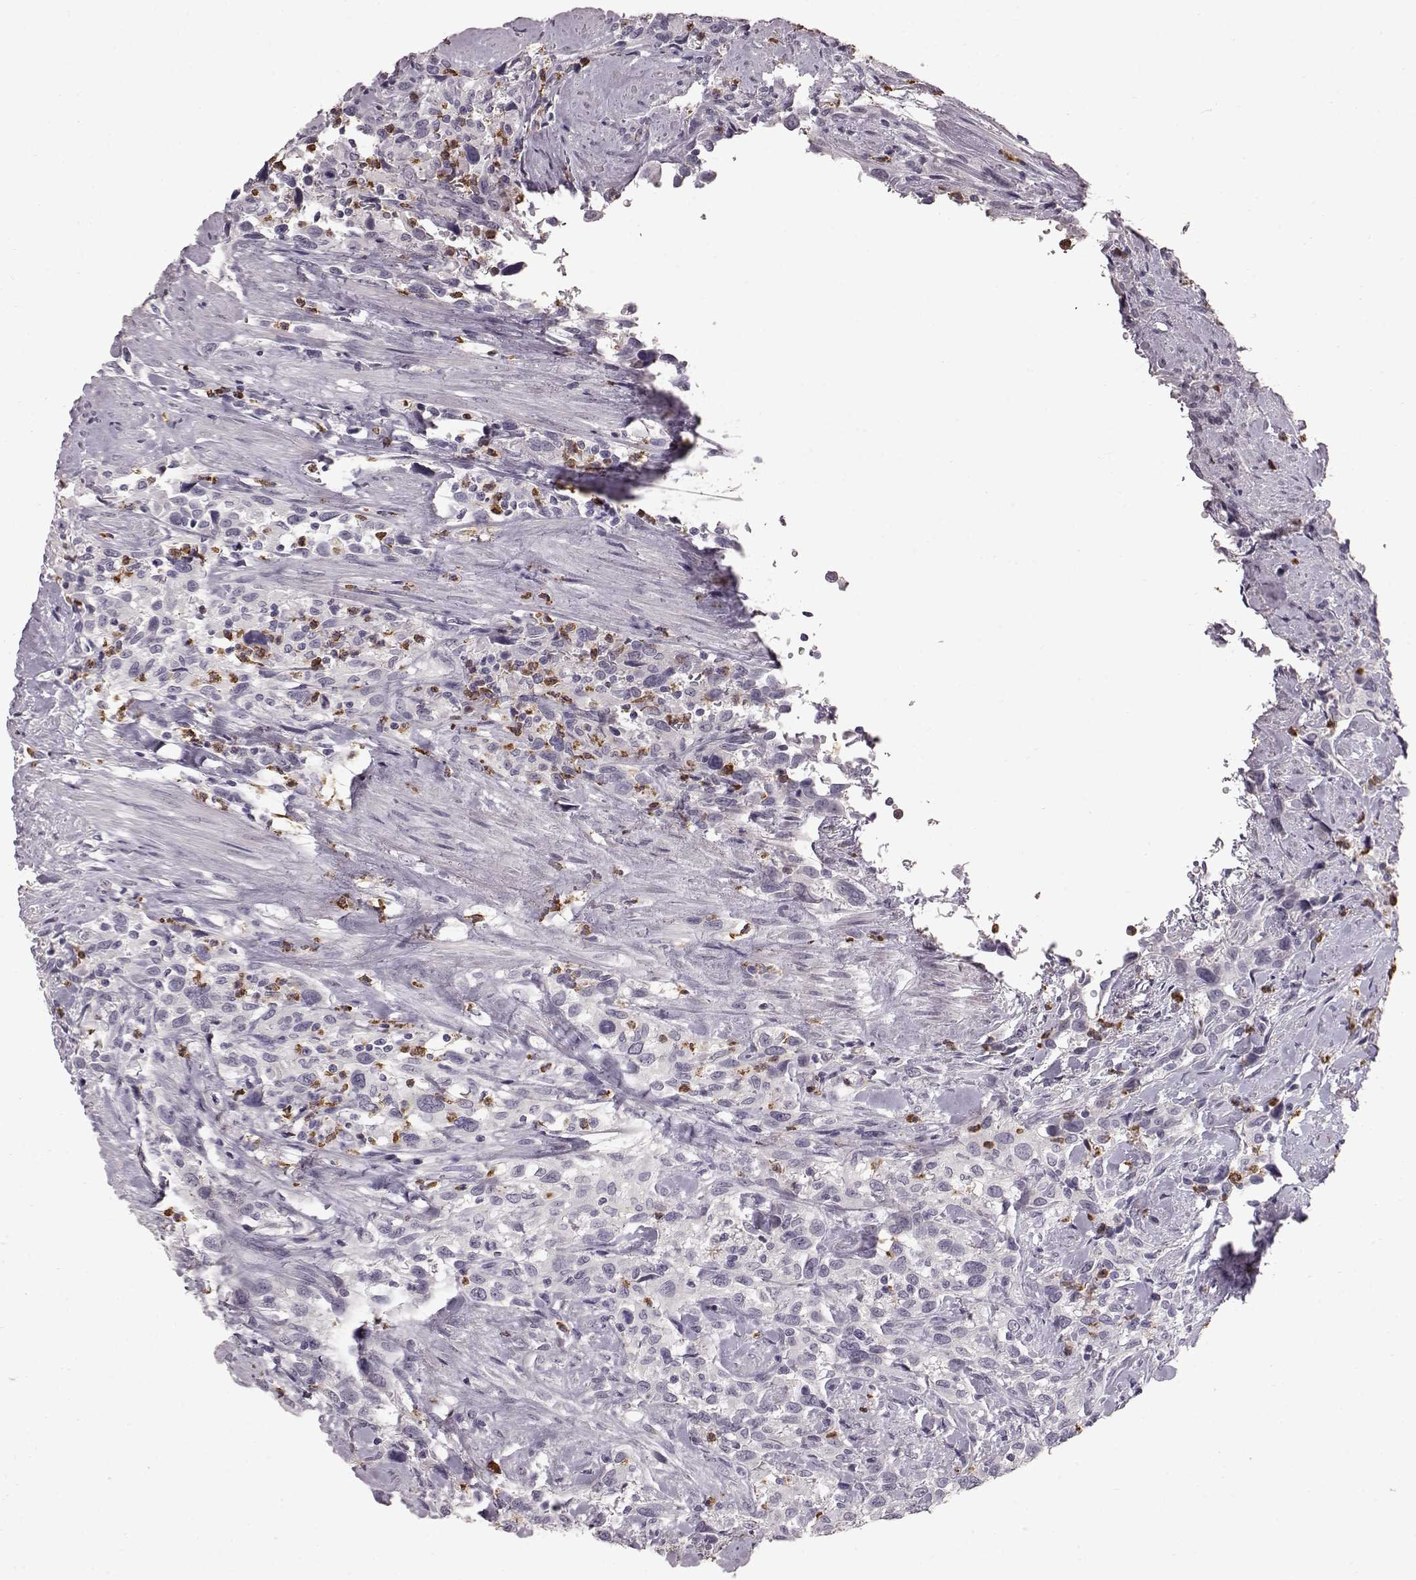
{"staining": {"intensity": "negative", "quantity": "none", "location": "none"}, "tissue": "urothelial cancer", "cell_type": "Tumor cells", "image_type": "cancer", "snomed": [{"axis": "morphology", "description": "Urothelial carcinoma, NOS"}, {"axis": "morphology", "description": "Urothelial carcinoma, High grade"}, {"axis": "topography", "description": "Urinary bladder"}], "caption": "IHC micrograph of neoplastic tissue: urothelial carcinoma (high-grade) stained with DAB demonstrates no significant protein expression in tumor cells.", "gene": "FUT4", "patient": {"sex": "female", "age": 64}}